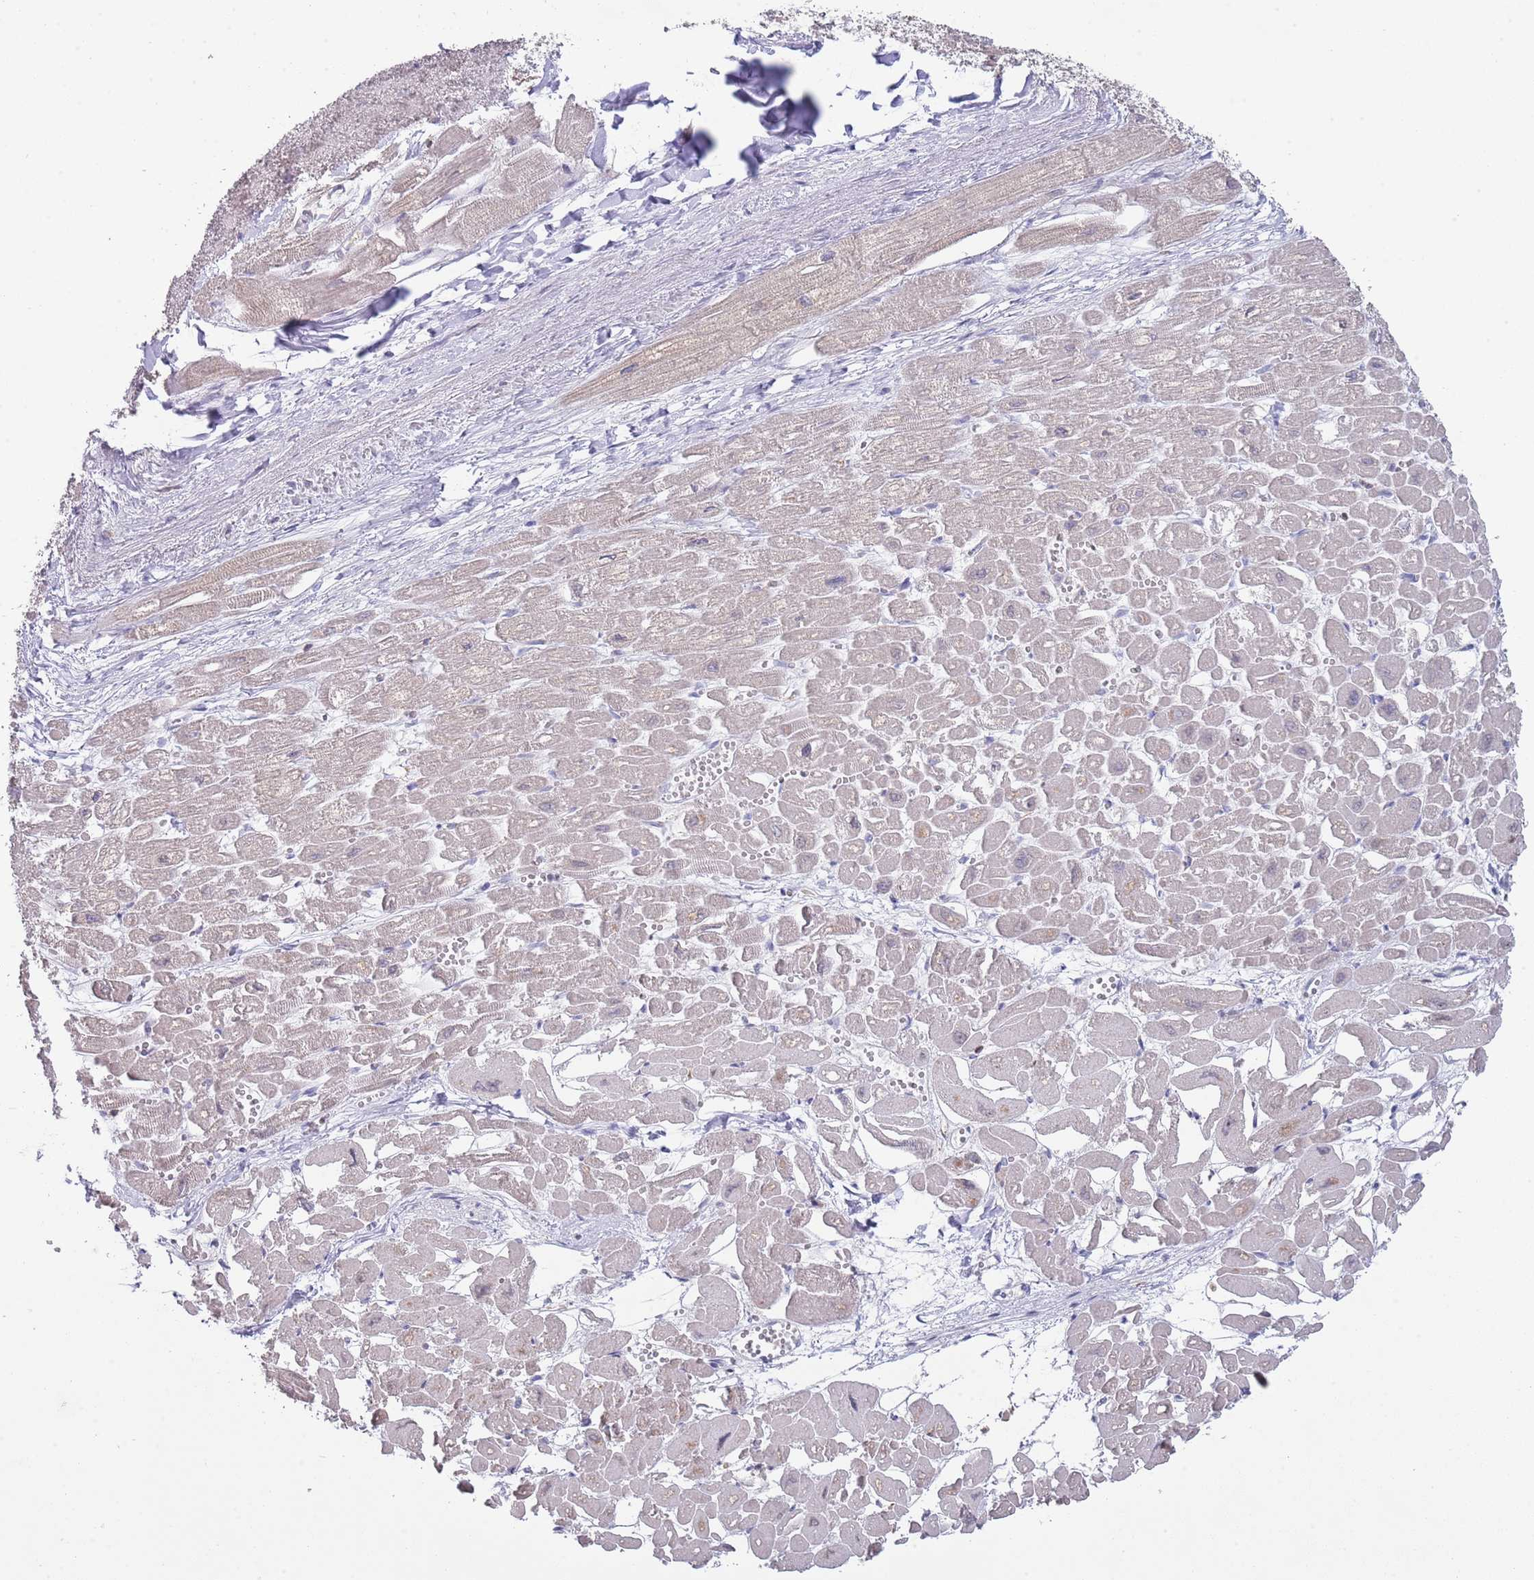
{"staining": {"intensity": "negative", "quantity": "none", "location": "none"}, "tissue": "heart muscle", "cell_type": "Cardiomyocytes", "image_type": "normal", "snomed": [{"axis": "morphology", "description": "Normal tissue, NOS"}, {"axis": "topography", "description": "Heart"}], "caption": "The immunohistochemistry (IHC) photomicrograph has no significant staining in cardiomyocytes of heart muscle. (DAB IHC visualized using brightfield microscopy, high magnification).", "gene": "LPXN", "patient": {"sex": "male", "age": 54}}